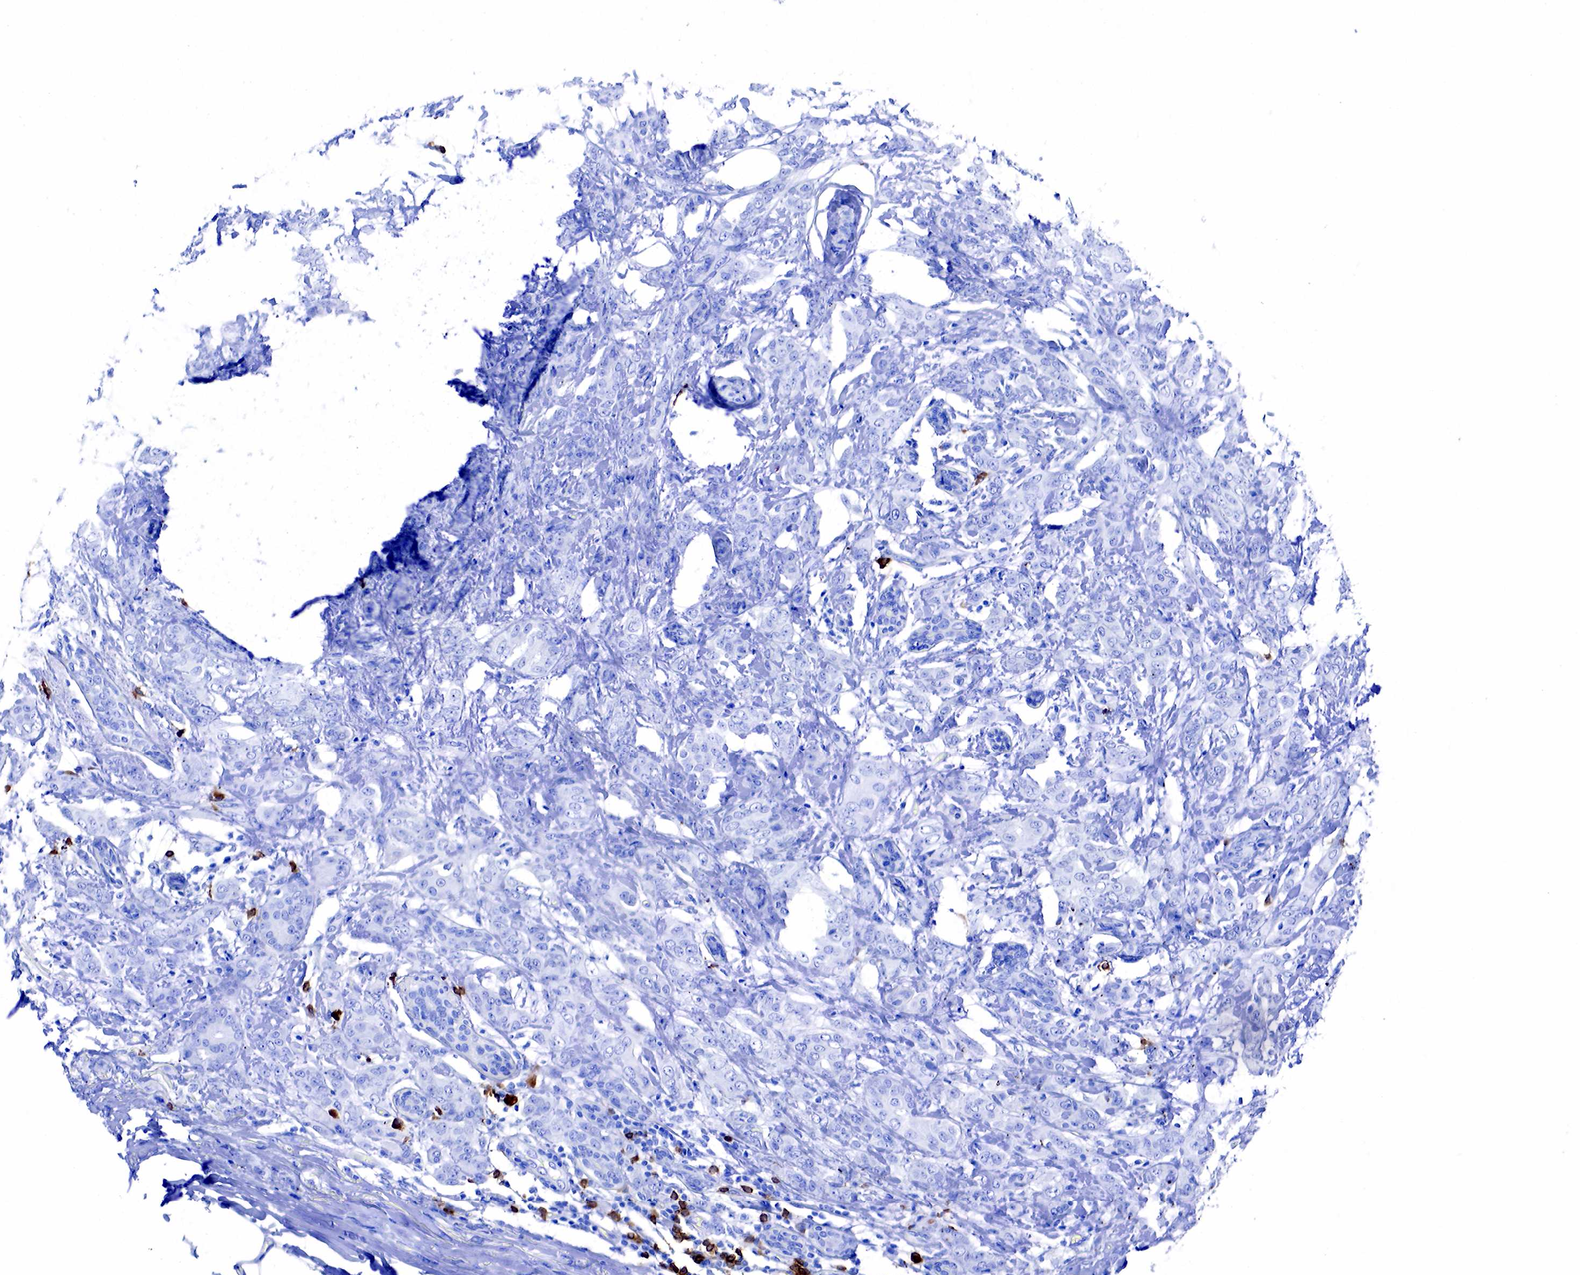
{"staining": {"intensity": "negative", "quantity": "none", "location": "none"}, "tissue": "breast cancer", "cell_type": "Tumor cells", "image_type": "cancer", "snomed": [{"axis": "morphology", "description": "Duct carcinoma"}, {"axis": "topography", "description": "Breast"}], "caption": "An immunohistochemistry histopathology image of breast intraductal carcinoma is shown. There is no staining in tumor cells of breast intraductal carcinoma. (DAB (3,3'-diaminobenzidine) IHC with hematoxylin counter stain).", "gene": "CD79A", "patient": {"sex": "female", "age": 53}}